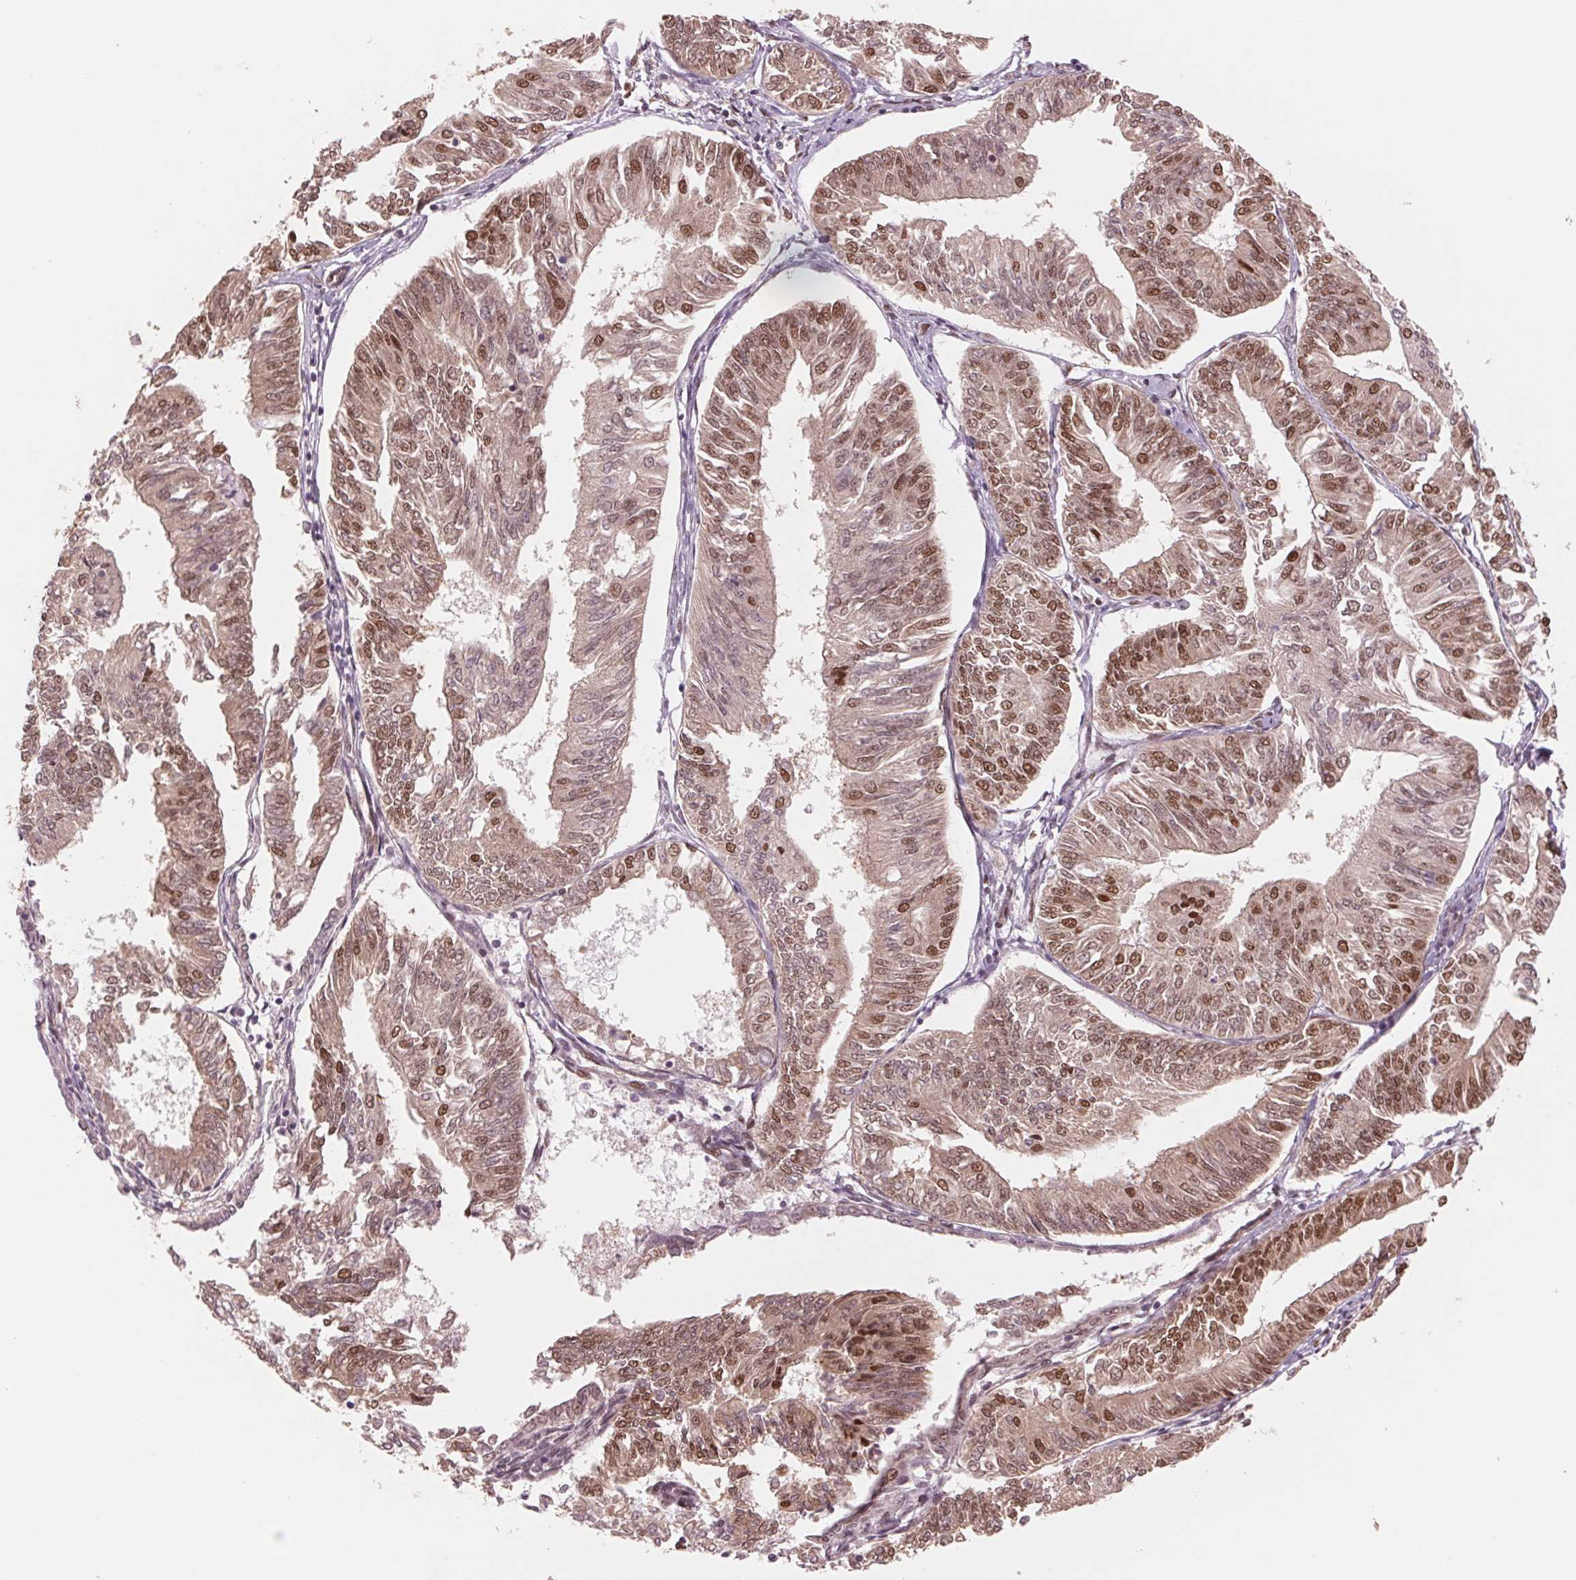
{"staining": {"intensity": "moderate", "quantity": "25%-75%", "location": "nuclear"}, "tissue": "endometrial cancer", "cell_type": "Tumor cells", "image_type": "cancer", "snomed": [{"axis": "morphology", "description": "Adenocarcinoma, NOS"}, {"axis": "topography", "description": "Endometrium"}], "caption": "A high-resolution image shows IHC staining of adenocarcinoma (endometrial), which displays moderate nuclear positivity in about 25%-75% of tumor cells. The staining is performed using DAB brown chromogen to label protein expression. The nuclei are counter-stained blue using hematoxylin.", "gene": "TTLL9", "patient": {"sex": "female", "age": 58}}